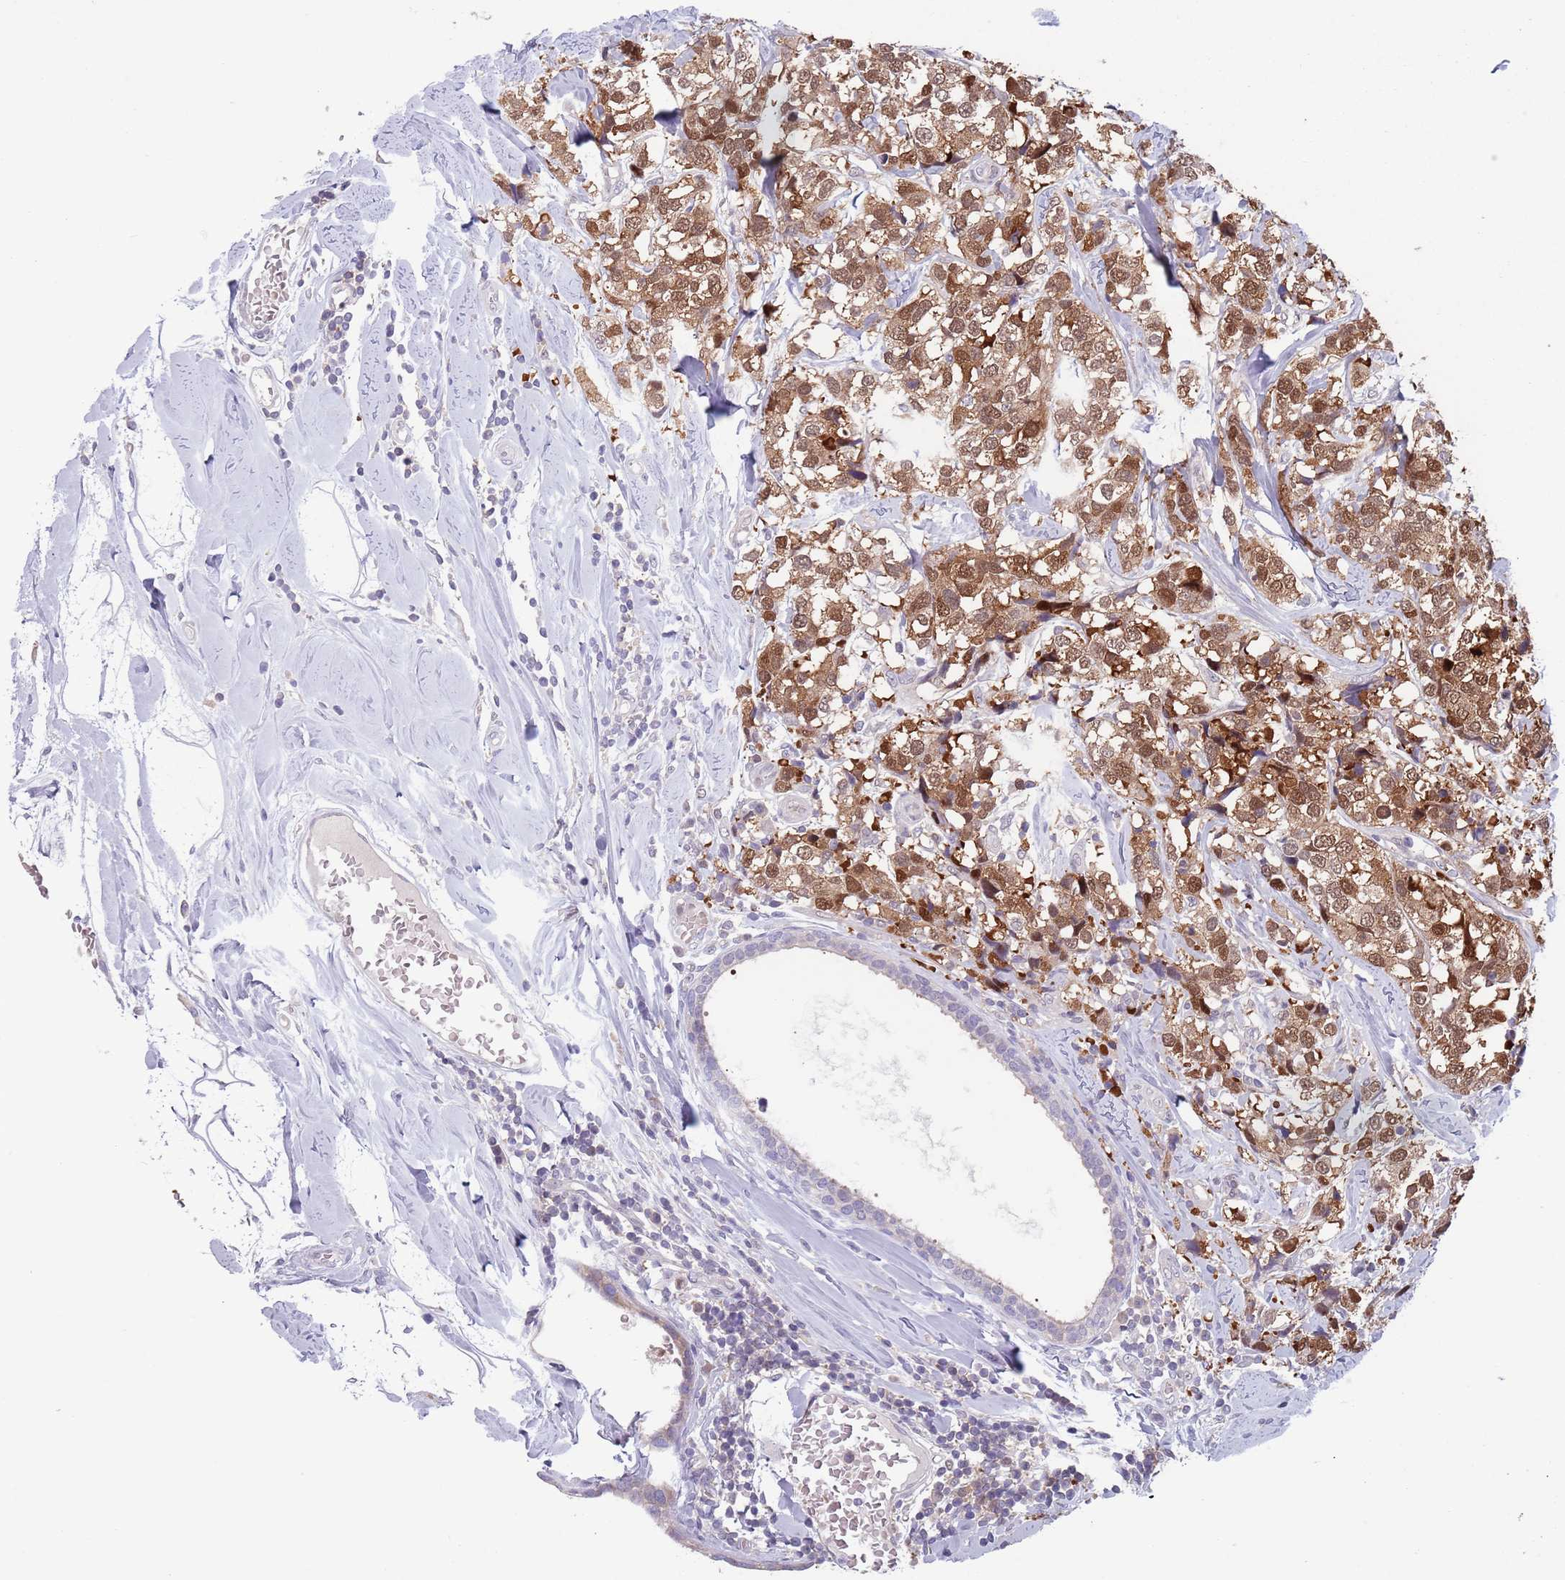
{"staining": {"intensity": "moderate", "quantity": ">75%", "location": "cytoplasmic/membranous,nuclear"}, "tissue": "breast cancer", "cell_type": "Tumor cells", "image_type": "cancer", "snomed": [{"axis": "morphology", "description": "Lobular carcinoma"}, {"axis": "topography", "description": "Breast"}], "caption": "Immunohistochemical staining of human breast lobular carcinoma shows medium levels of moderate cytoplasmic/membranous and nuclear positivity in approximately >75% of tumor cells. (DAB IHC with brightfield microscopy, high magnification).", "gene": "CLNS1A", "patient": {"sex": "female", "age": 59}}